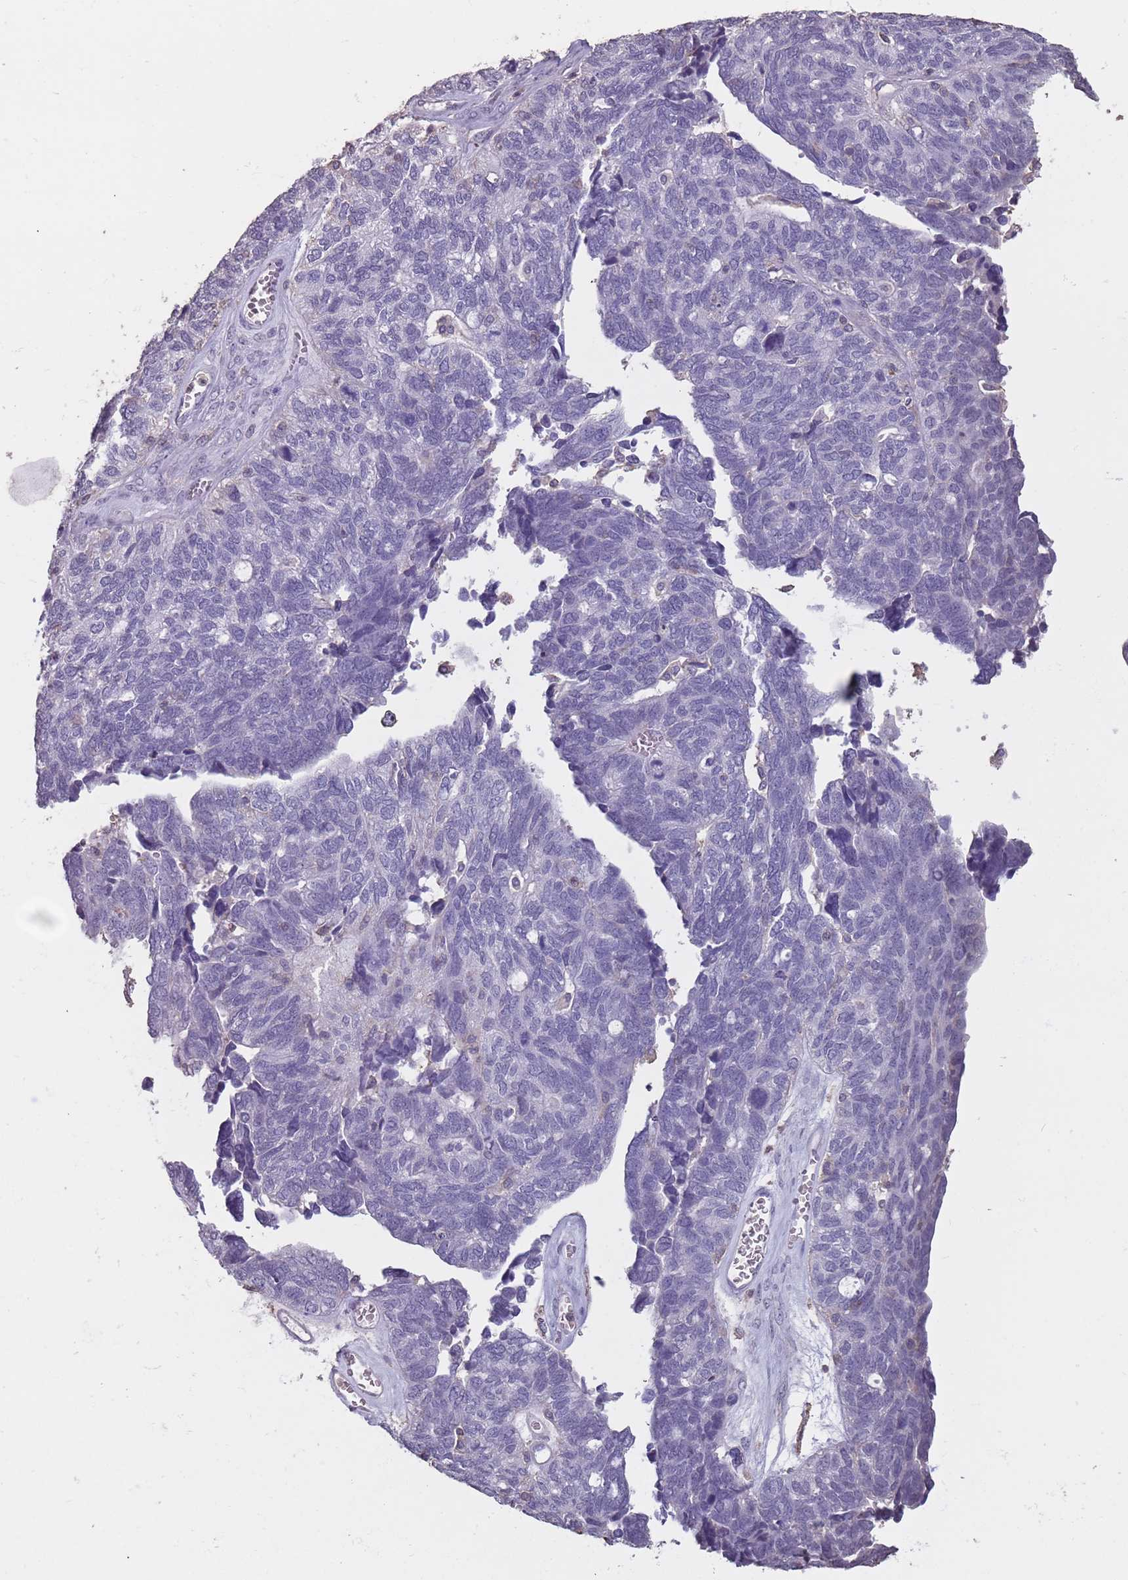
{"staining": {"intensity": "negative", "quantity": "none", "location": "none"}, "tissue": "ovarian cancer", "cell_type": "Tumor cells", "image_type": "cancer", "snomed": [{"axis": "morphology", "description": "Cystadenocarcinoma, serous, NOS"}, {"axis": "topography", "description": "Ovary"}], "caption": "DAB (3,3'-diaminobenzidine) immunohistochemical staining of human ovarian serous cystadenocarcinoma exhibits no significant expression in tumor cells. (DAB (3,3'-diaminobenzidine) immunohistochemistry with hematoxylin counter stain).", "gene": "SUN5", "patient": {"sex": "female", "age": 79}}